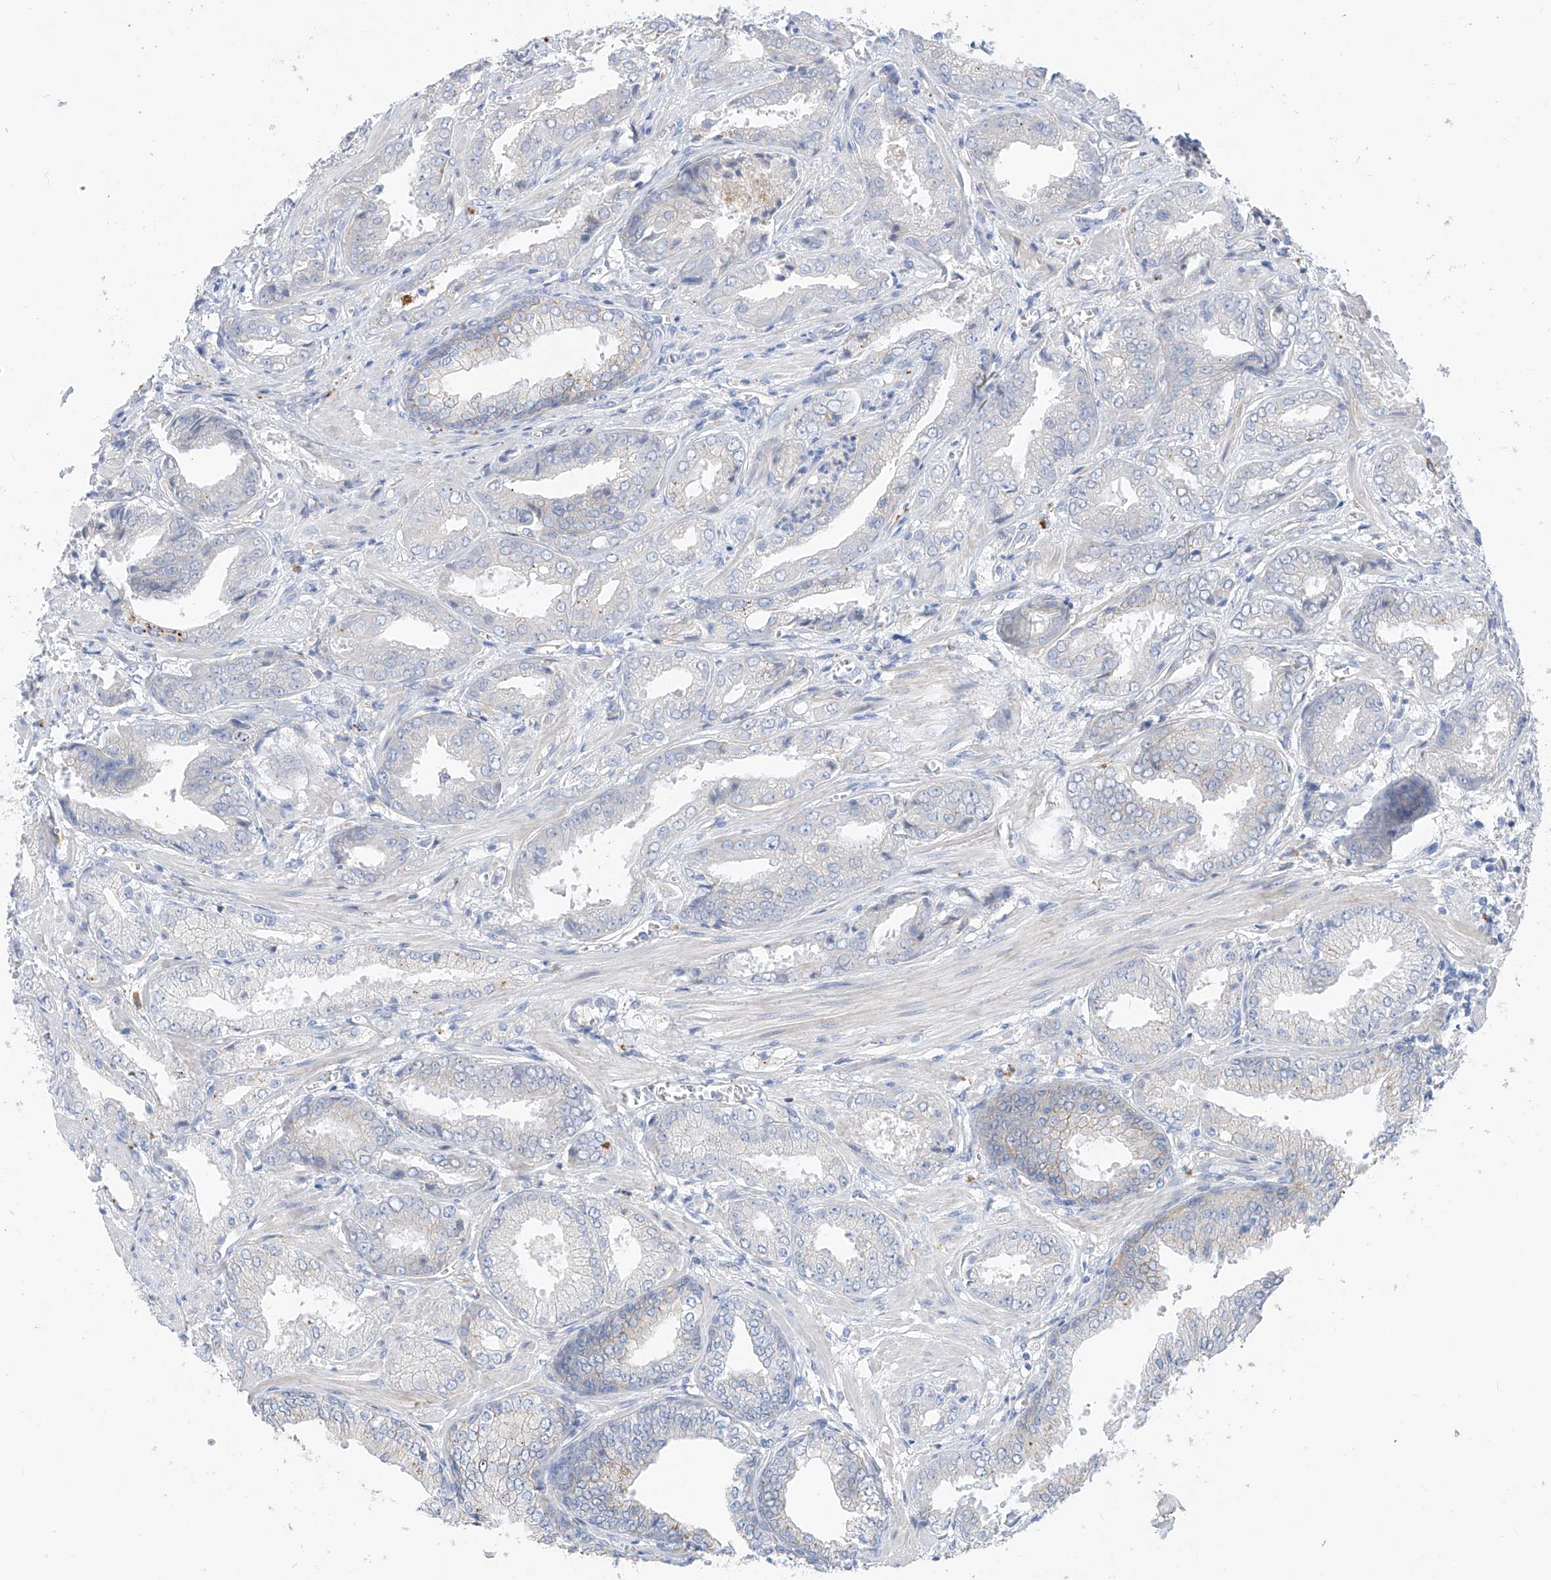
{"staining": {"intensity": "negative", "quantity": "none", "location": "none"}, "tissue": "prostate cancer", "cell_type": "Tumor cells", "image_type": "cancer", "snomed": [{"axis": "morphology", "description": "Adenocarcinoma, Low grade"}, {"axis": "topography", "description": "Prostate"}], "caption": "This histopathology image is of low-grade adenocarcinoma (prostate) stained with IHC to label a protein in brown with the nuclei are counter-stained blue. There is no expression in tumor cells. (Immunohistochemistry (ihc), brightfield microscopy, high magnification).", "gene": "ITGA9", "patient": {"sex": "male", "age": 67}}